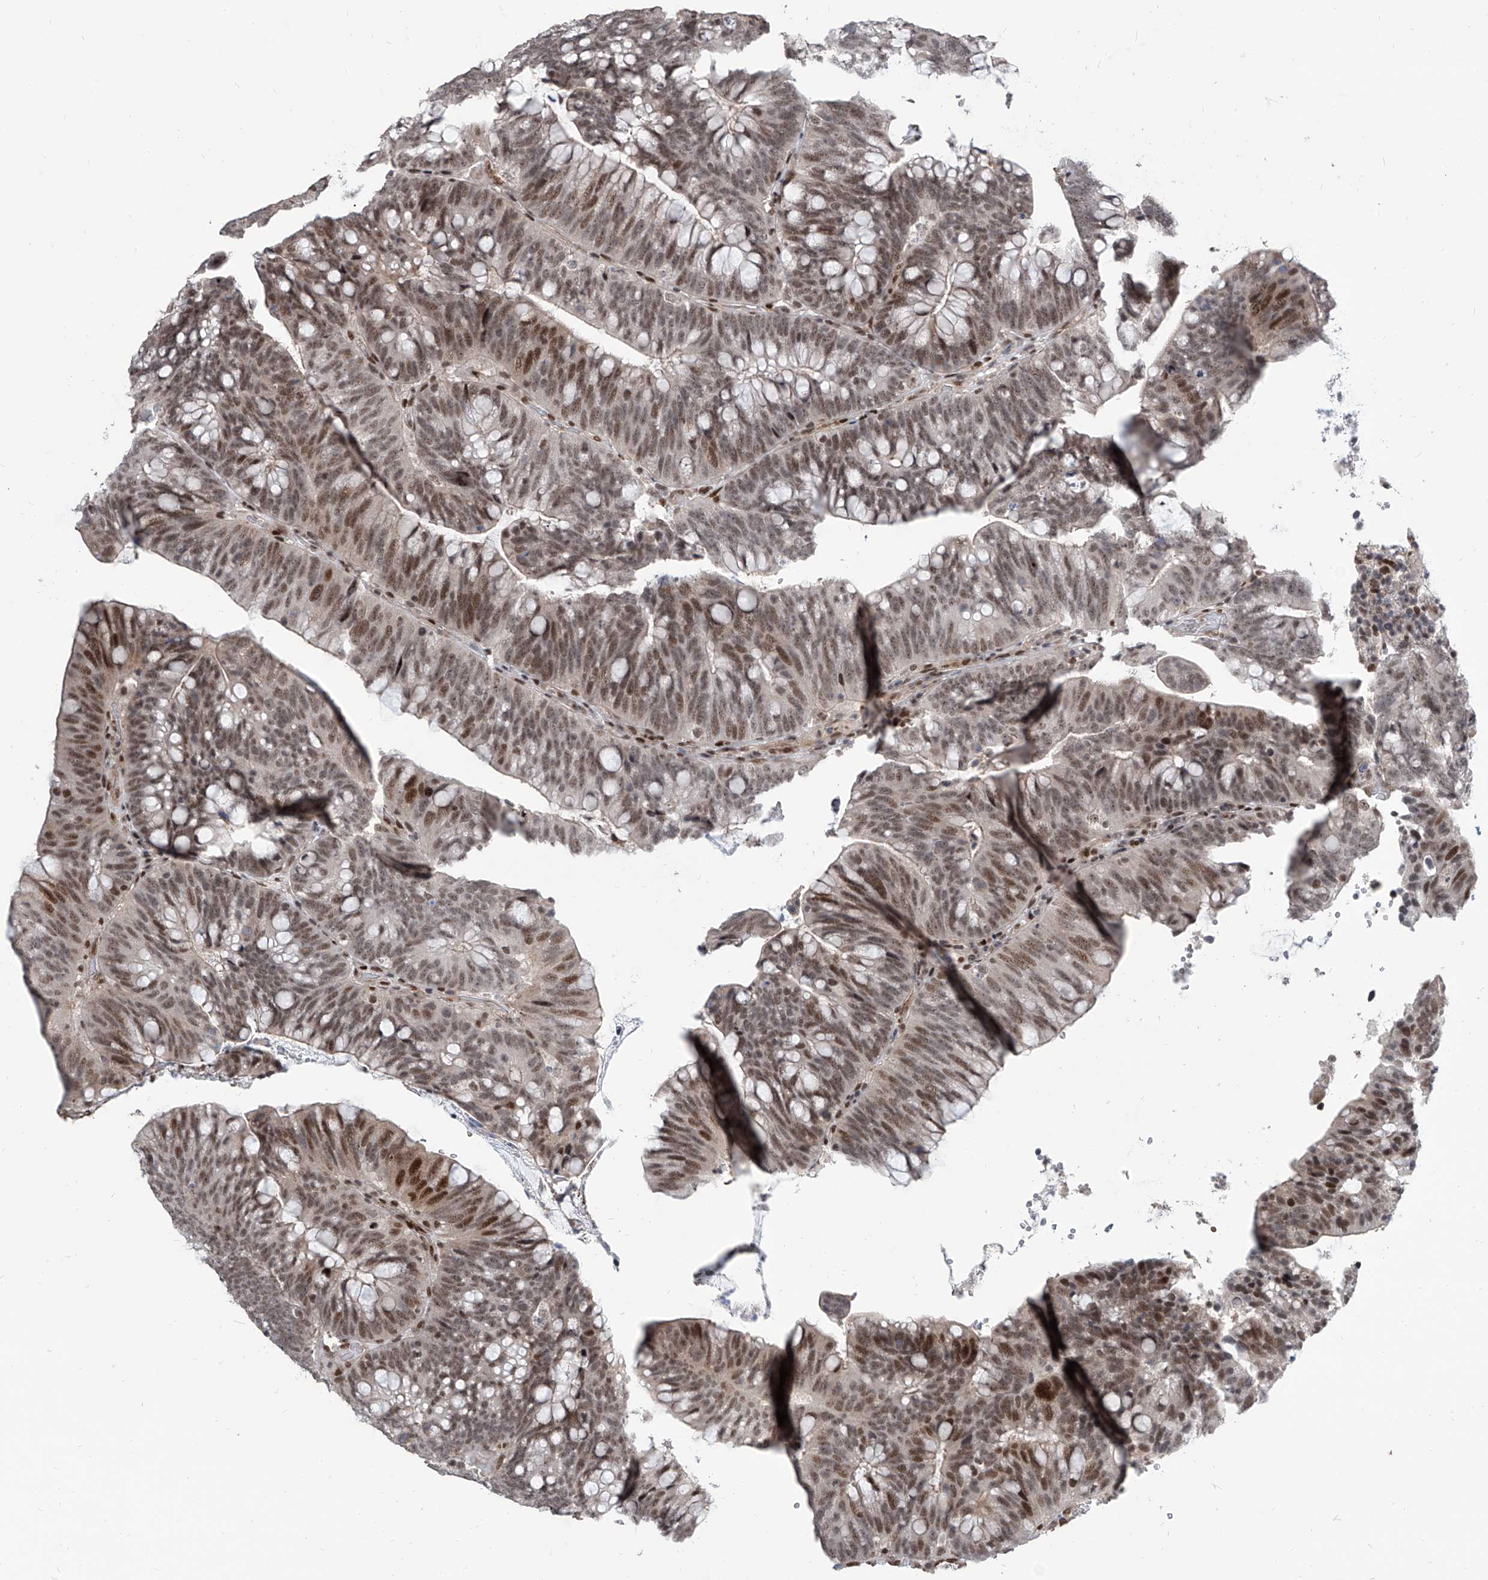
{"staining": {"intensity": "moderate", "quantity": ">75%", "location": "nuclear"}, "tissue": "colorectal cancer", "cell_type": "Tumor cells", "image_type": "cancer", "snomed": [{"axis": "morphology", "description": "Adenocarcinoma, NOS"}, {"axis": "topography", "description": "Colon"}], "caption": "A medium amount of moderate nuclear positivity is present in about >75% of tumor cells in colorectal cancer (adenocarcinoma) tissue.", "gene": "IRF2", "patient": {"sex": "female", "age": 66}}